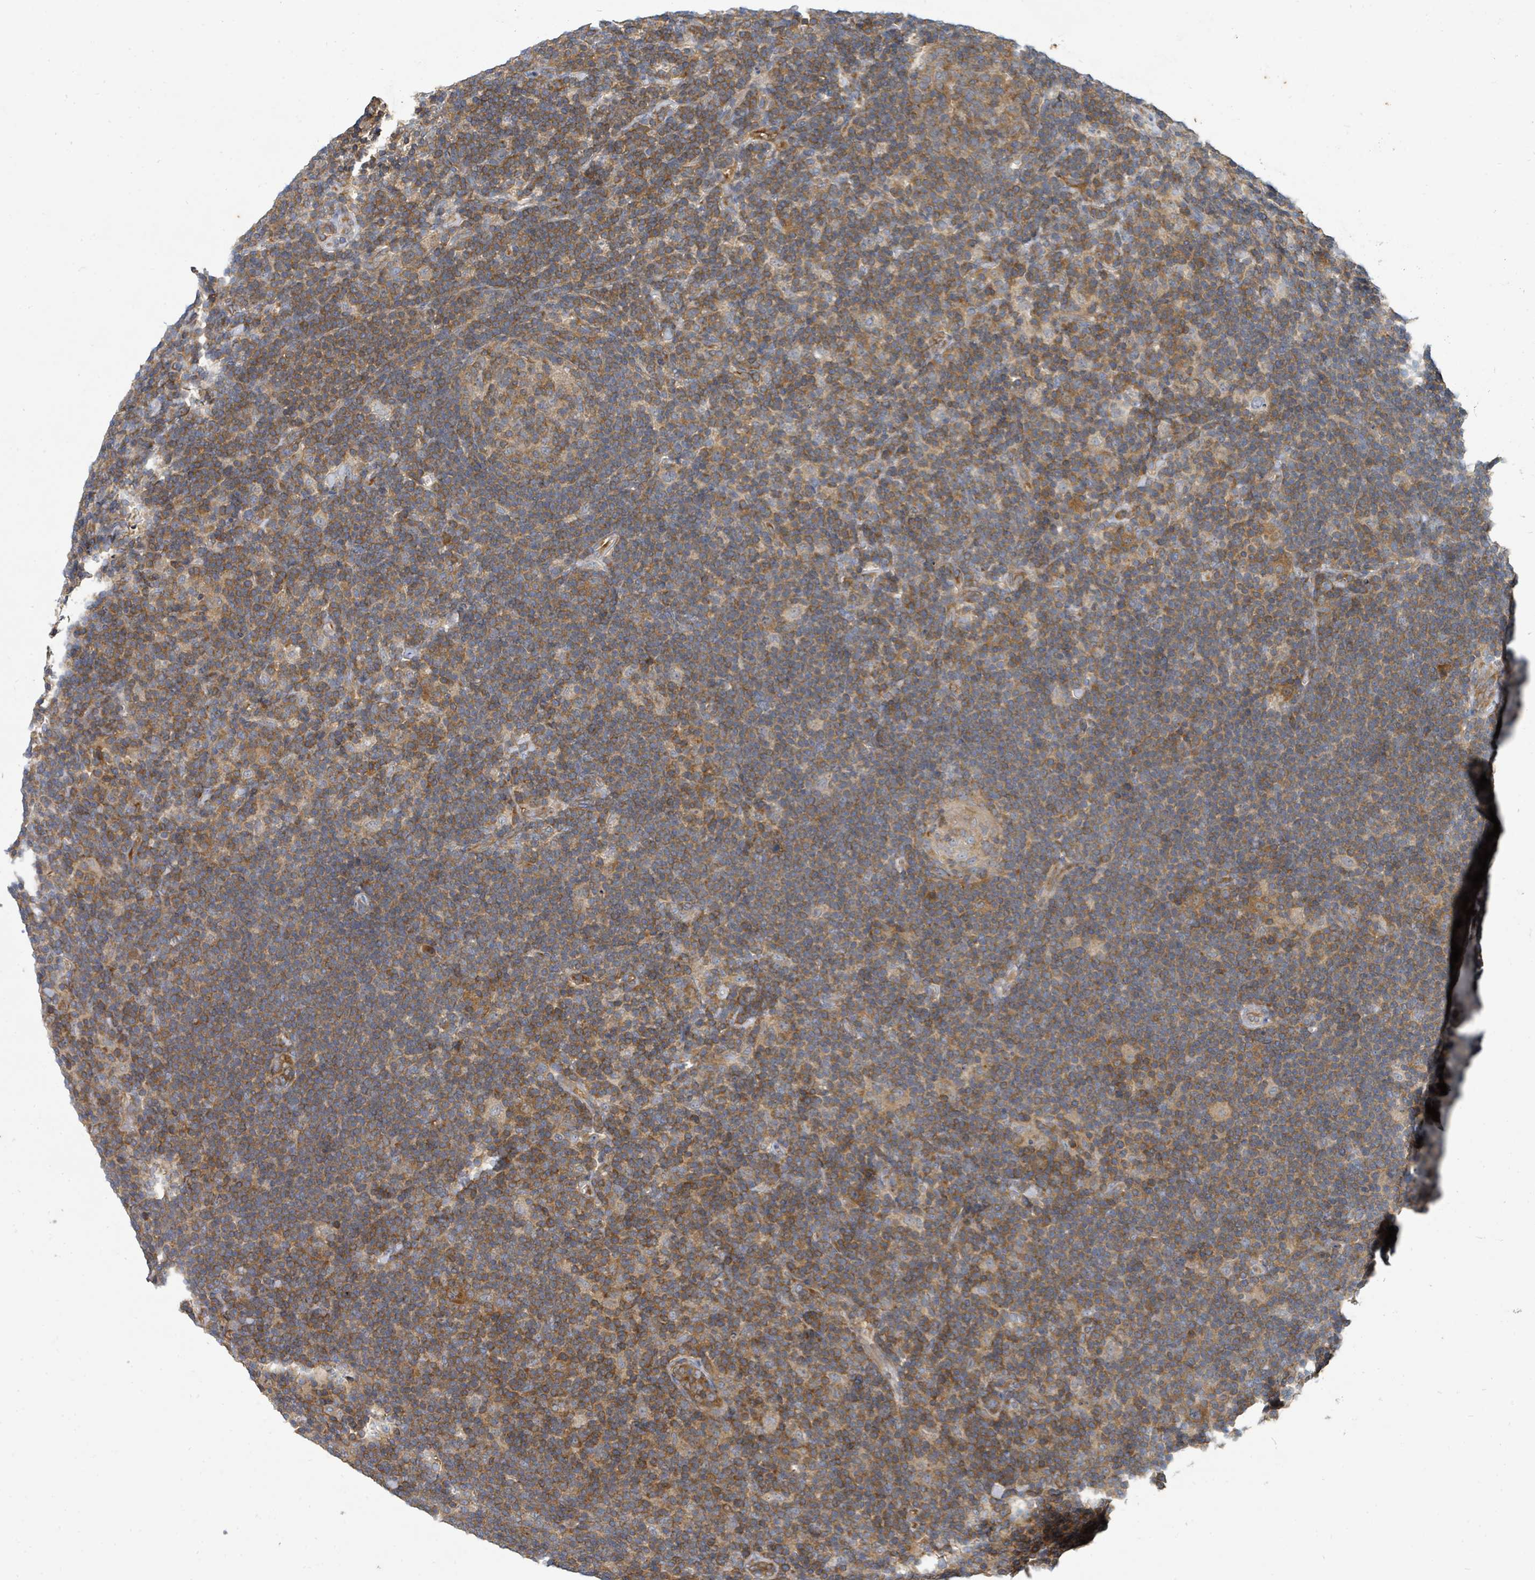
{"staining": {"intensity": "weak", "quantity": "25%-75%", "location": "cytoplasmic/membranous"}, "tissue": "lymphoma", "cell_type": "Tumor cells", "image_type": "cancer", "snomed": [{"axis": "morphology", "description": "Hodgkin's disease, NOS"}, {"axis": "topography", "description": "Lymph node"}], "caption": "A brown stain highlights weak cytoplasmic/membranous positivity of a protein in Hodgkin's disease tumor cells.", "gene": "BOLA2B", "patient": {"sex": "female", "age": 57}}